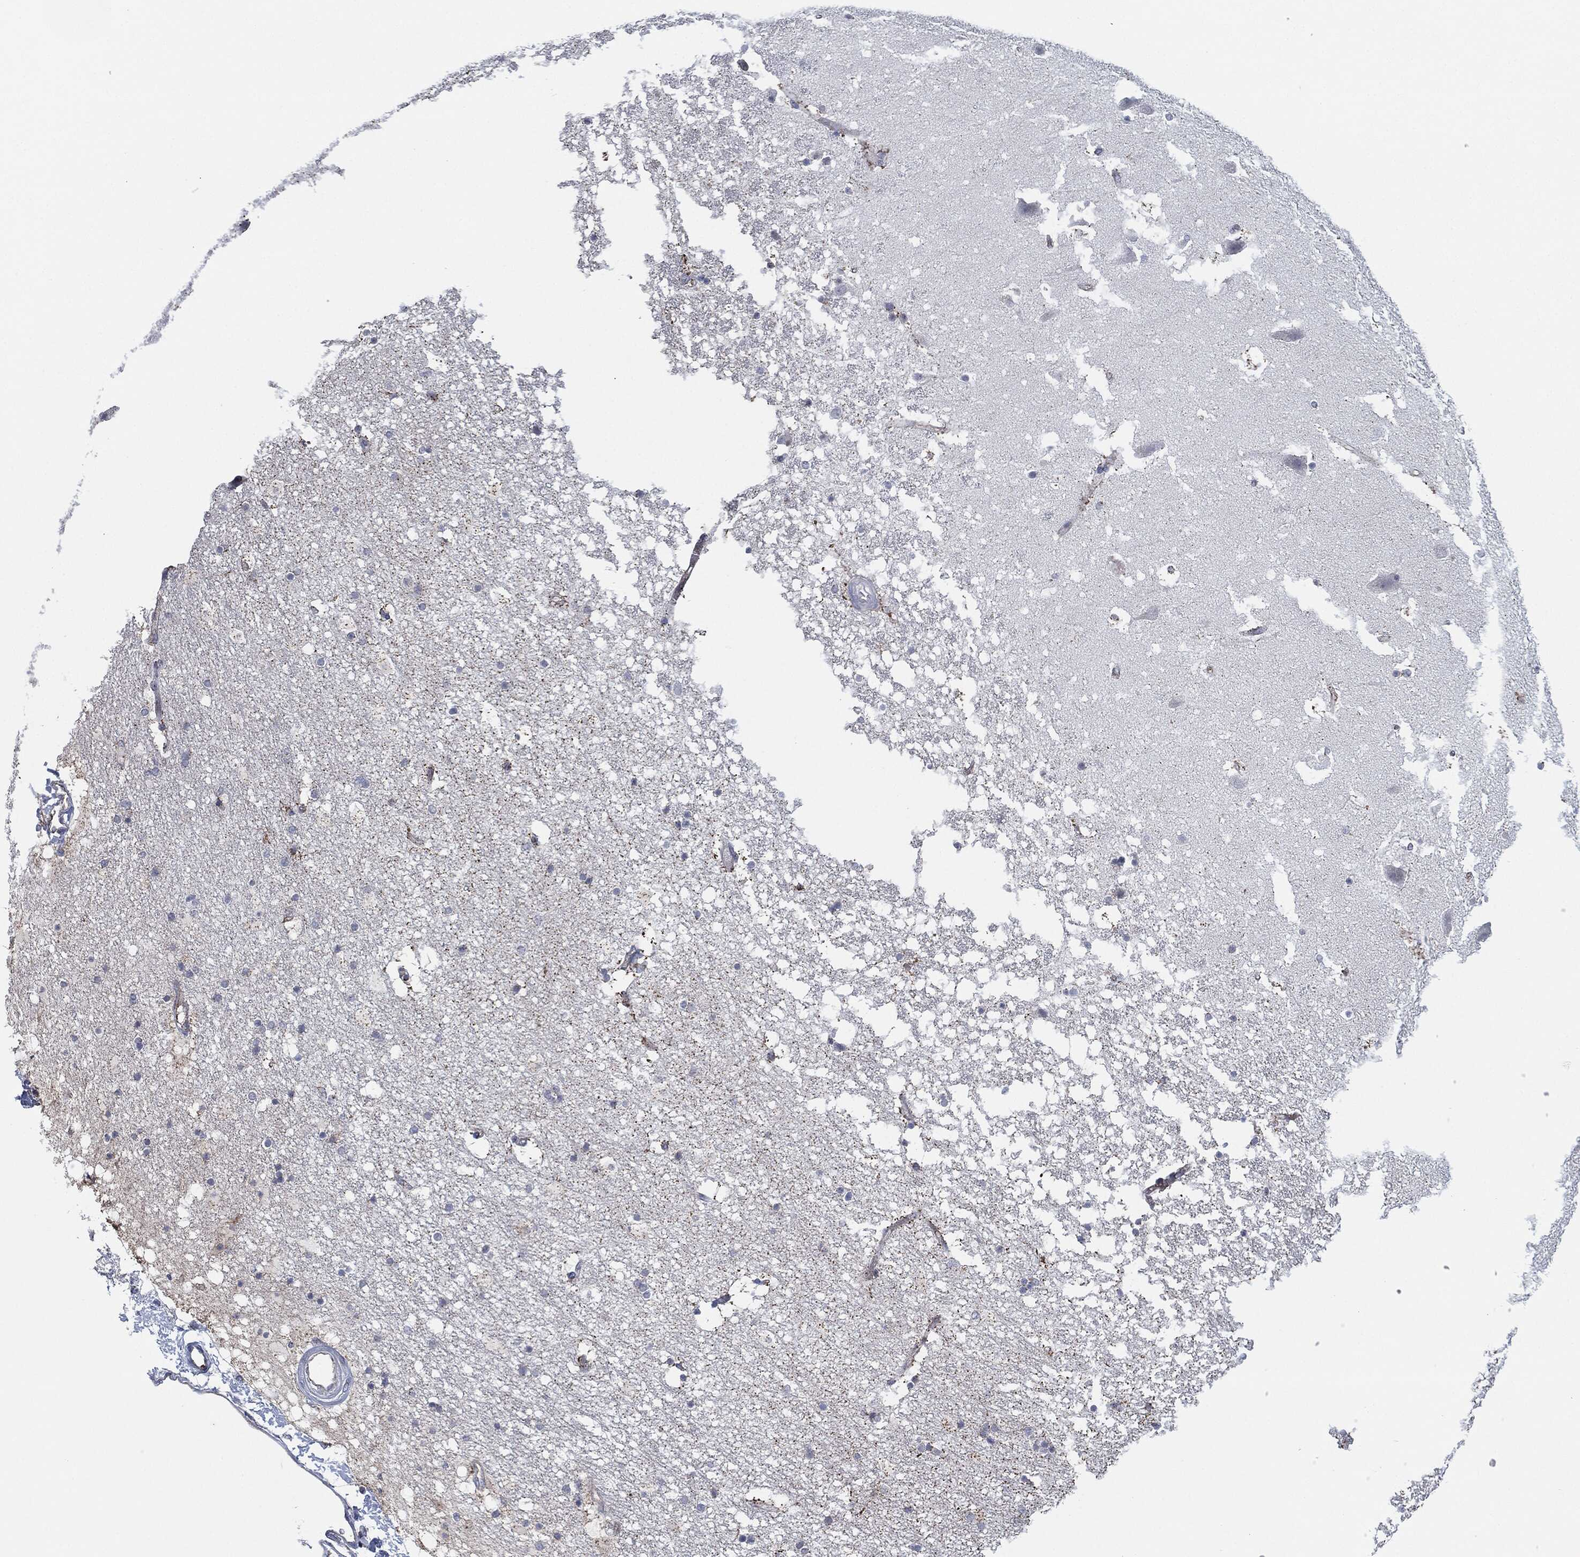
{"staining": {"intensity": "negative", "quantity": "none", "location": "none"}, "tissue": "hippocampus", "cell_type": "Glial cells", "image_type": "normal", "snomed": [{"axis": "morphology", "description": "Normal tissue, NOS"}, {"axis": "topography", "description": "Hippocampus"}], "caption": "Hippocampus stained for a protein using IHC reveals no expression glial cells.", "gene": "SHROOM2", "patient": {"sex": "male", "age": 51}}